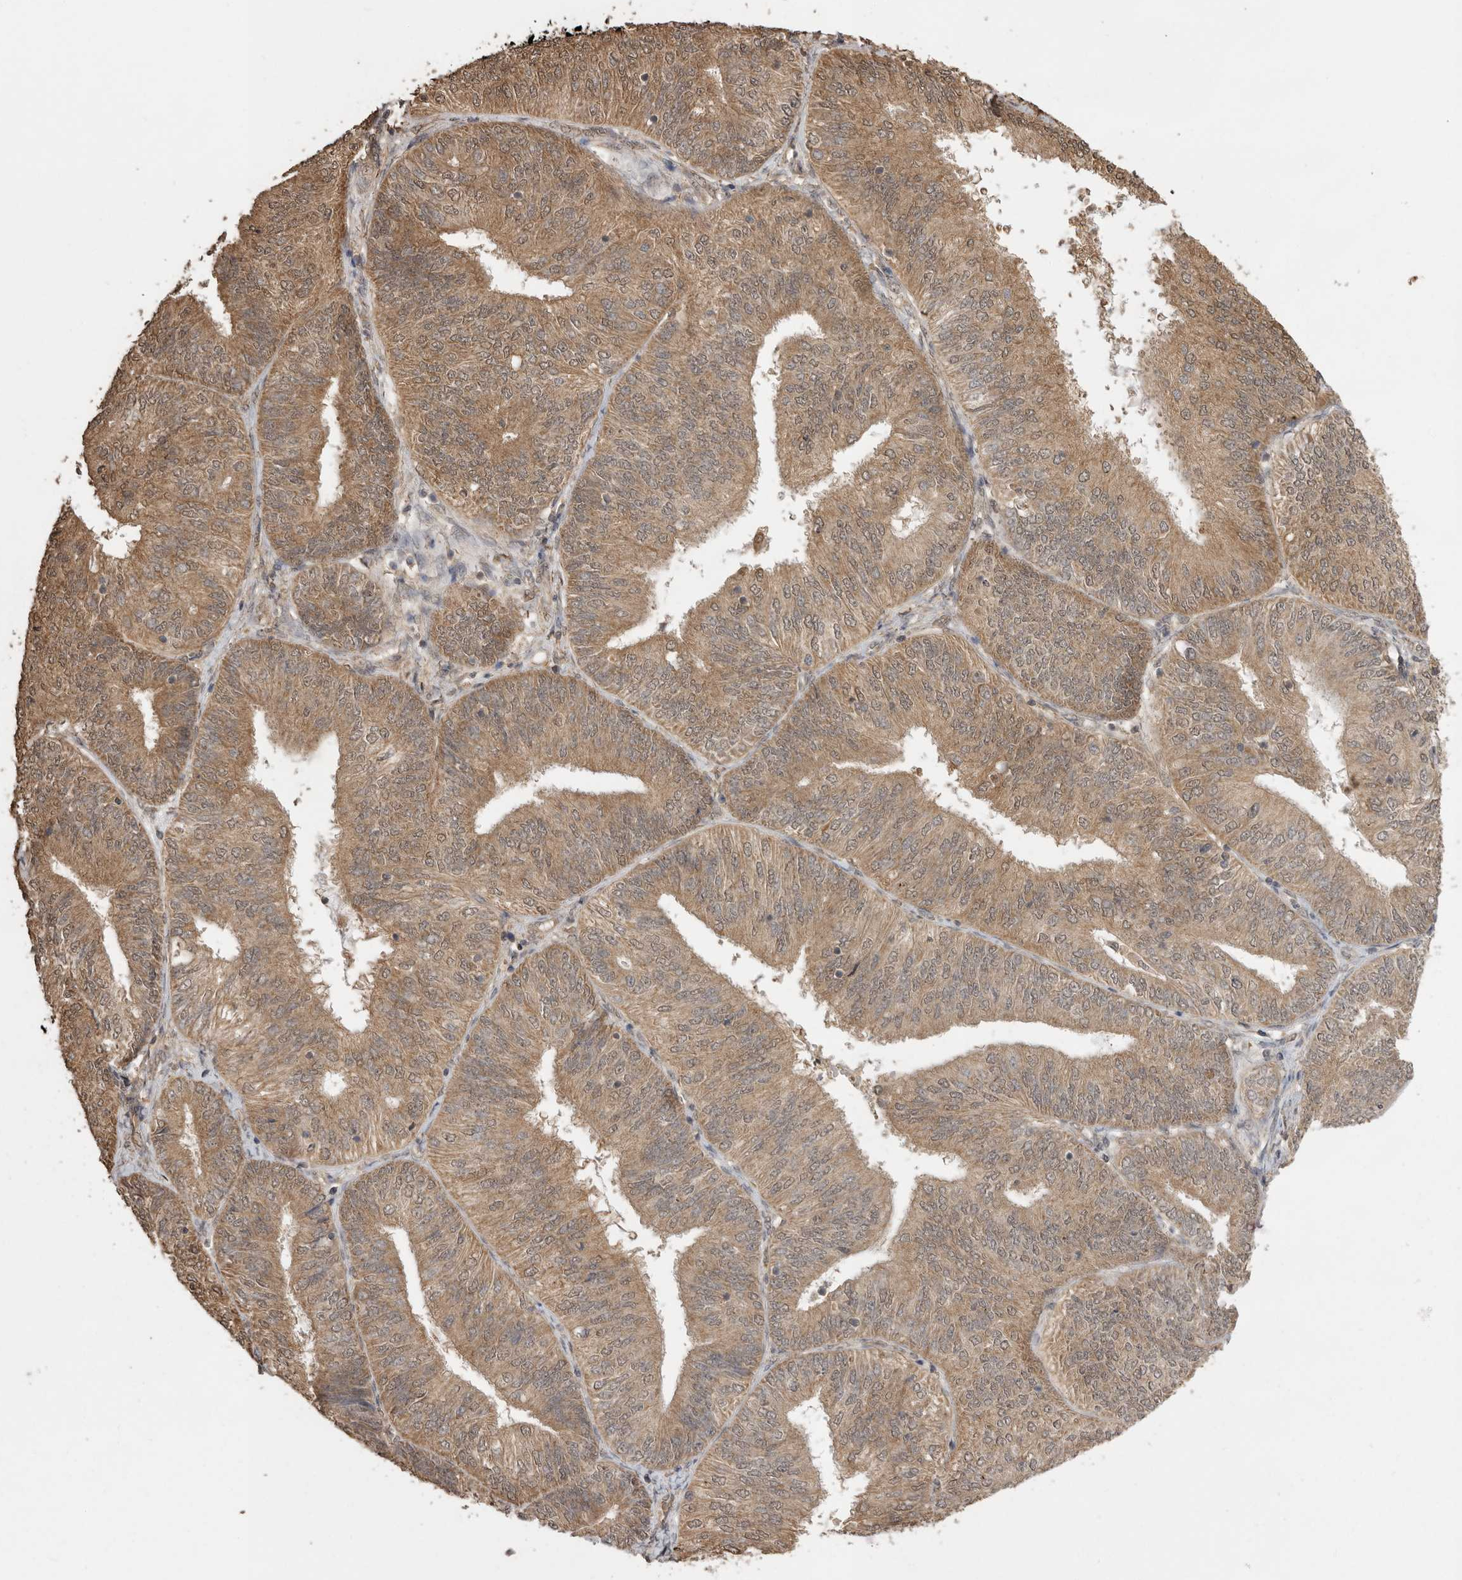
{"staining": {"intensity": "moderate", "quantity": ">75%", "location": "cytoplasmic/membranous"}, "tissue": "endometrial cancer", "cell_type": "Tumor cells", "image_type": "cancer", "snomed": [{"axis": "morphology", "description": "Adenocarcinoma, NOS"}, {"axis": "topography", "description": "Endometrium"}], "caption": "Adenocarcinoma (endometrial) stained with a protein marker demonstrates moderate staining in tumor cells.", "gene": "JAG2", "patient": {"sex": "female", "age": 58}}